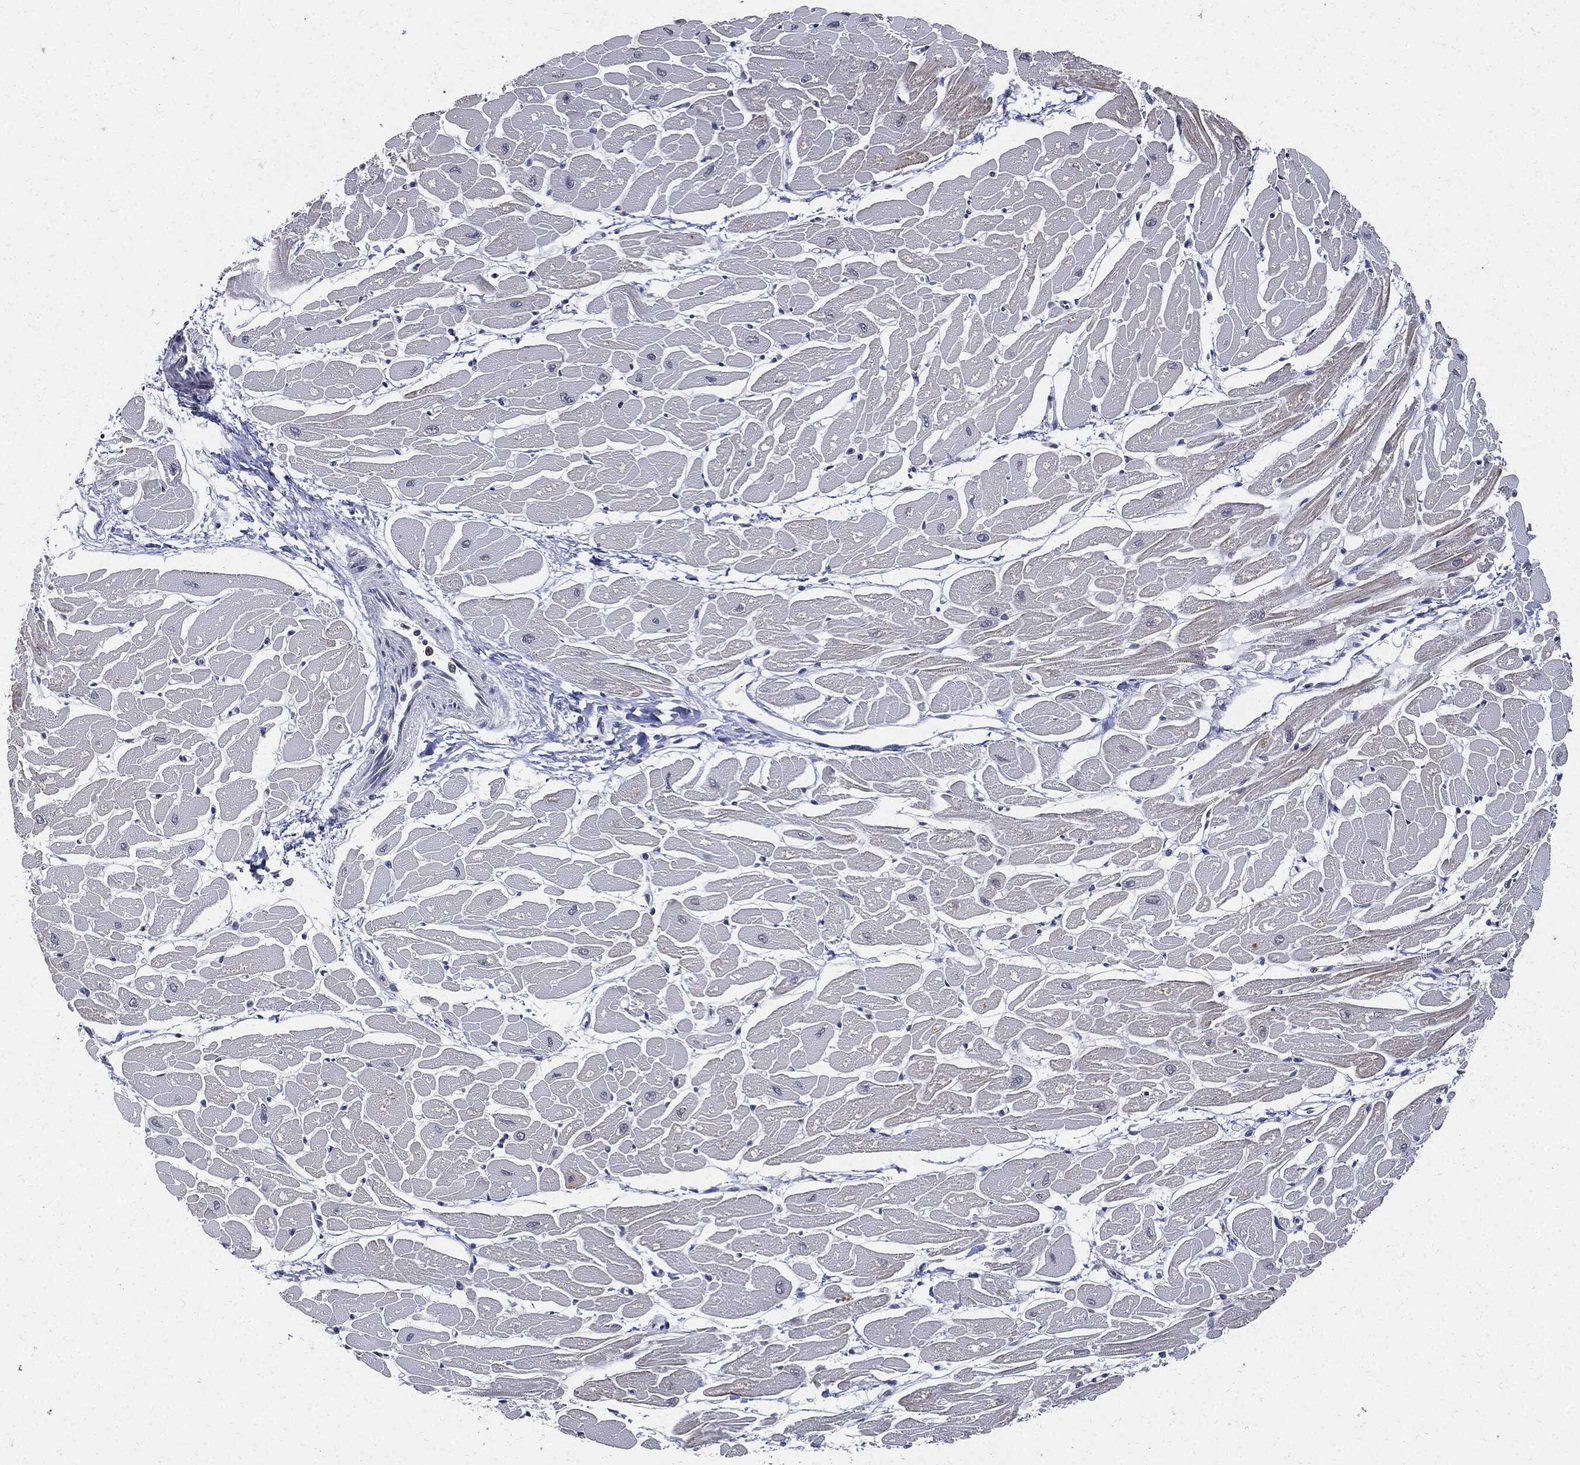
{"staining": {"intensity": "weak", "quantity": "<25%", "location": "cytoplasmic/membranous"}, "tissue": "heart muscle", "cell_type": "Cardiomyocytes", "image_type": "normal", "snomed": [{"axis": "morphology", "description": "Normal tissue, NOS"}, {"axis": "topography", "description": "Heart"}], "caption": "Immunohistochemistry image of normal heart muscle: heart muscle stained with DAB demonstrates no significant protein staining in cardiomyocytes.", "gene": "PCNA", "patient": {"sex": "male", "age": 57}}